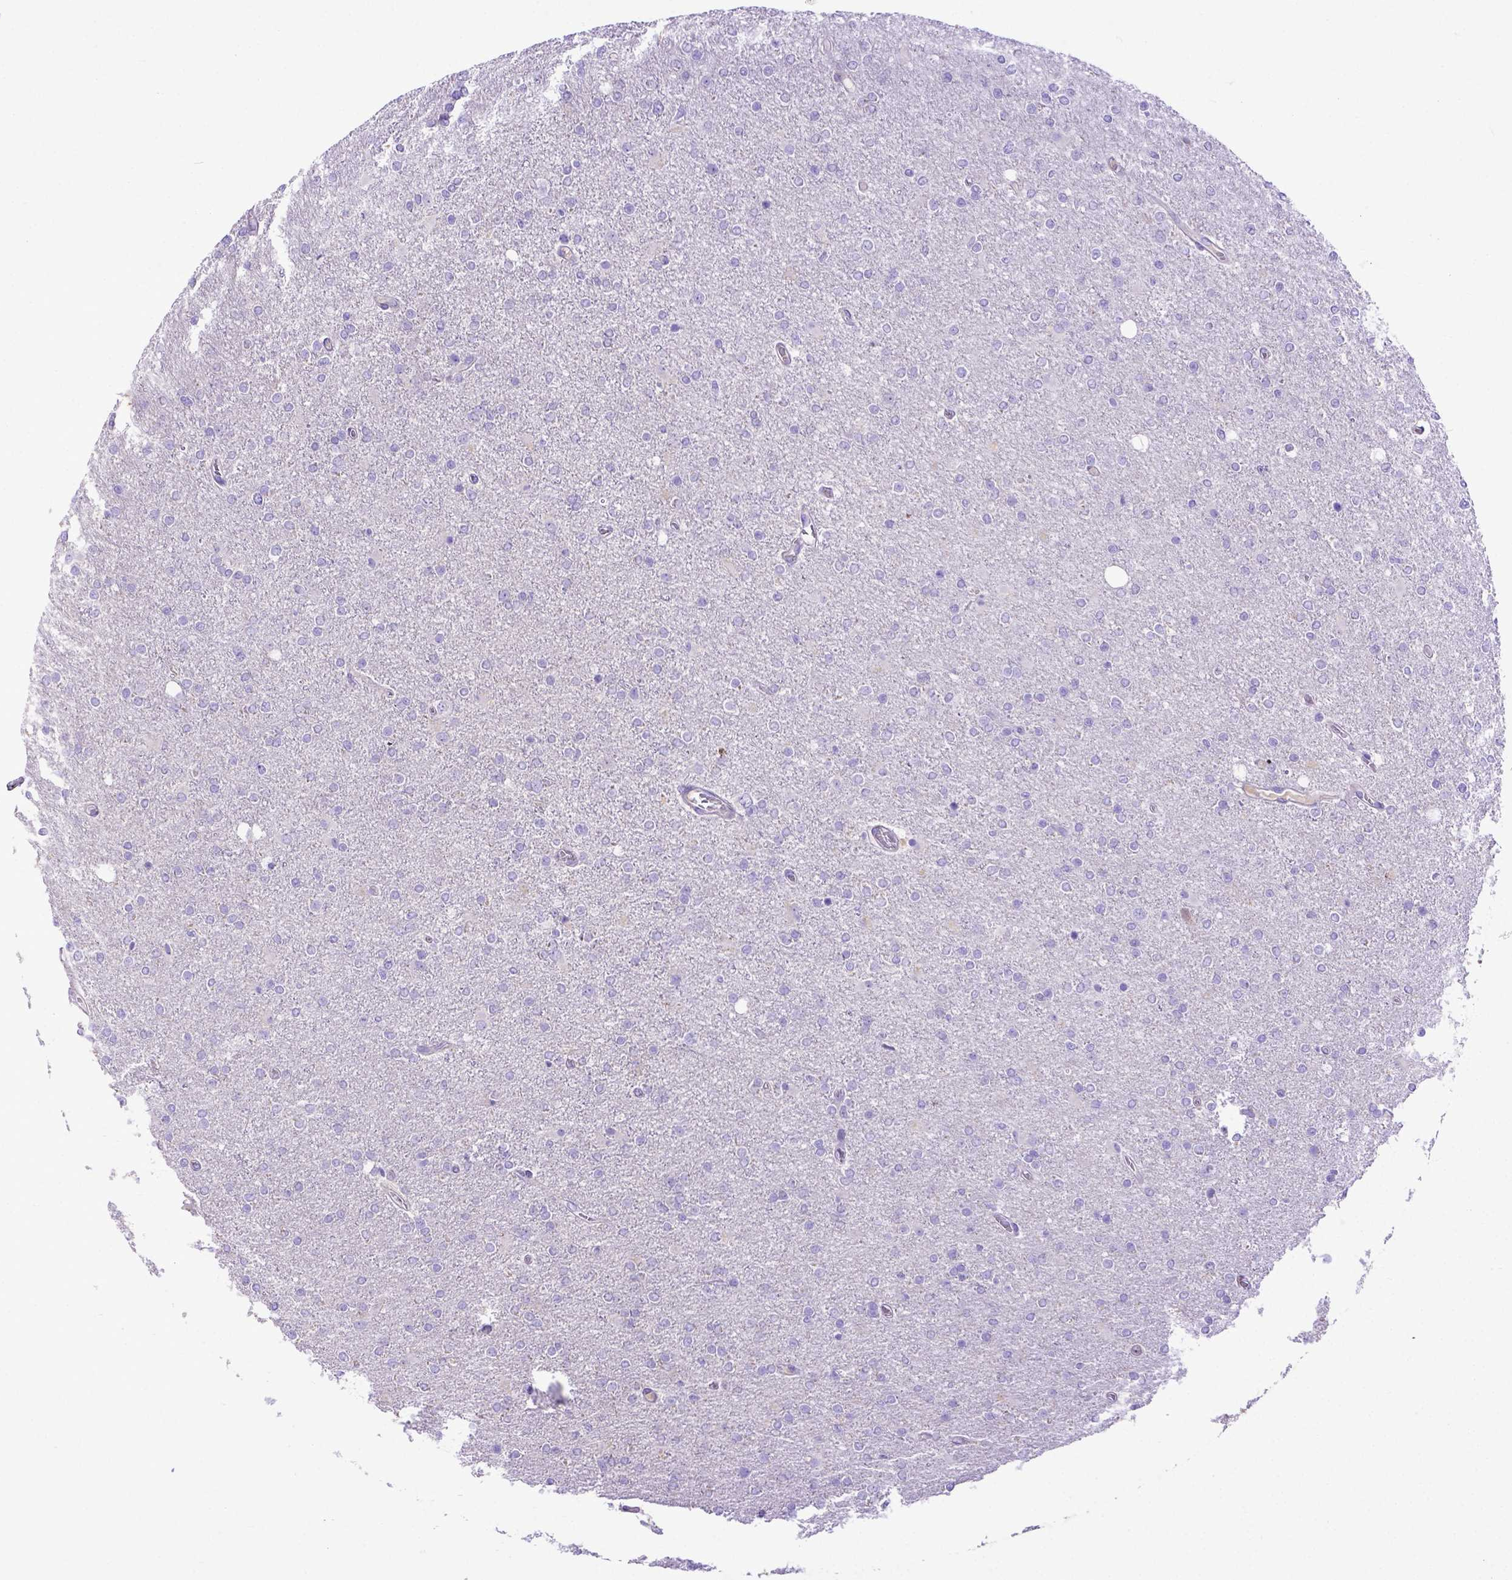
{"staining": {"intensity": "negative", "quantity": "none", "location": "none"}, "tissue": "glioma", "cell_type": "Tumor cells", "image_type": "cancer", "snomed": [{"axis": "morphology", "description": "Glioma, malignant, High grade"}, {"axis": "topography", "description": "Cerebral cortex"}], "caption": "Immunohistochemistry image of neoplastic tissue: glioma stained with DAB (3,3'-diaminobenzidine) demonstrates no significant protein positivity in tumor cells. Brightfield microscopy of IHC stained with DAB (brown) and hematoxylin (blue), captured at high magnification.", "gene": "CFAP300", "patient": {"sex": "male", "age": 70}}